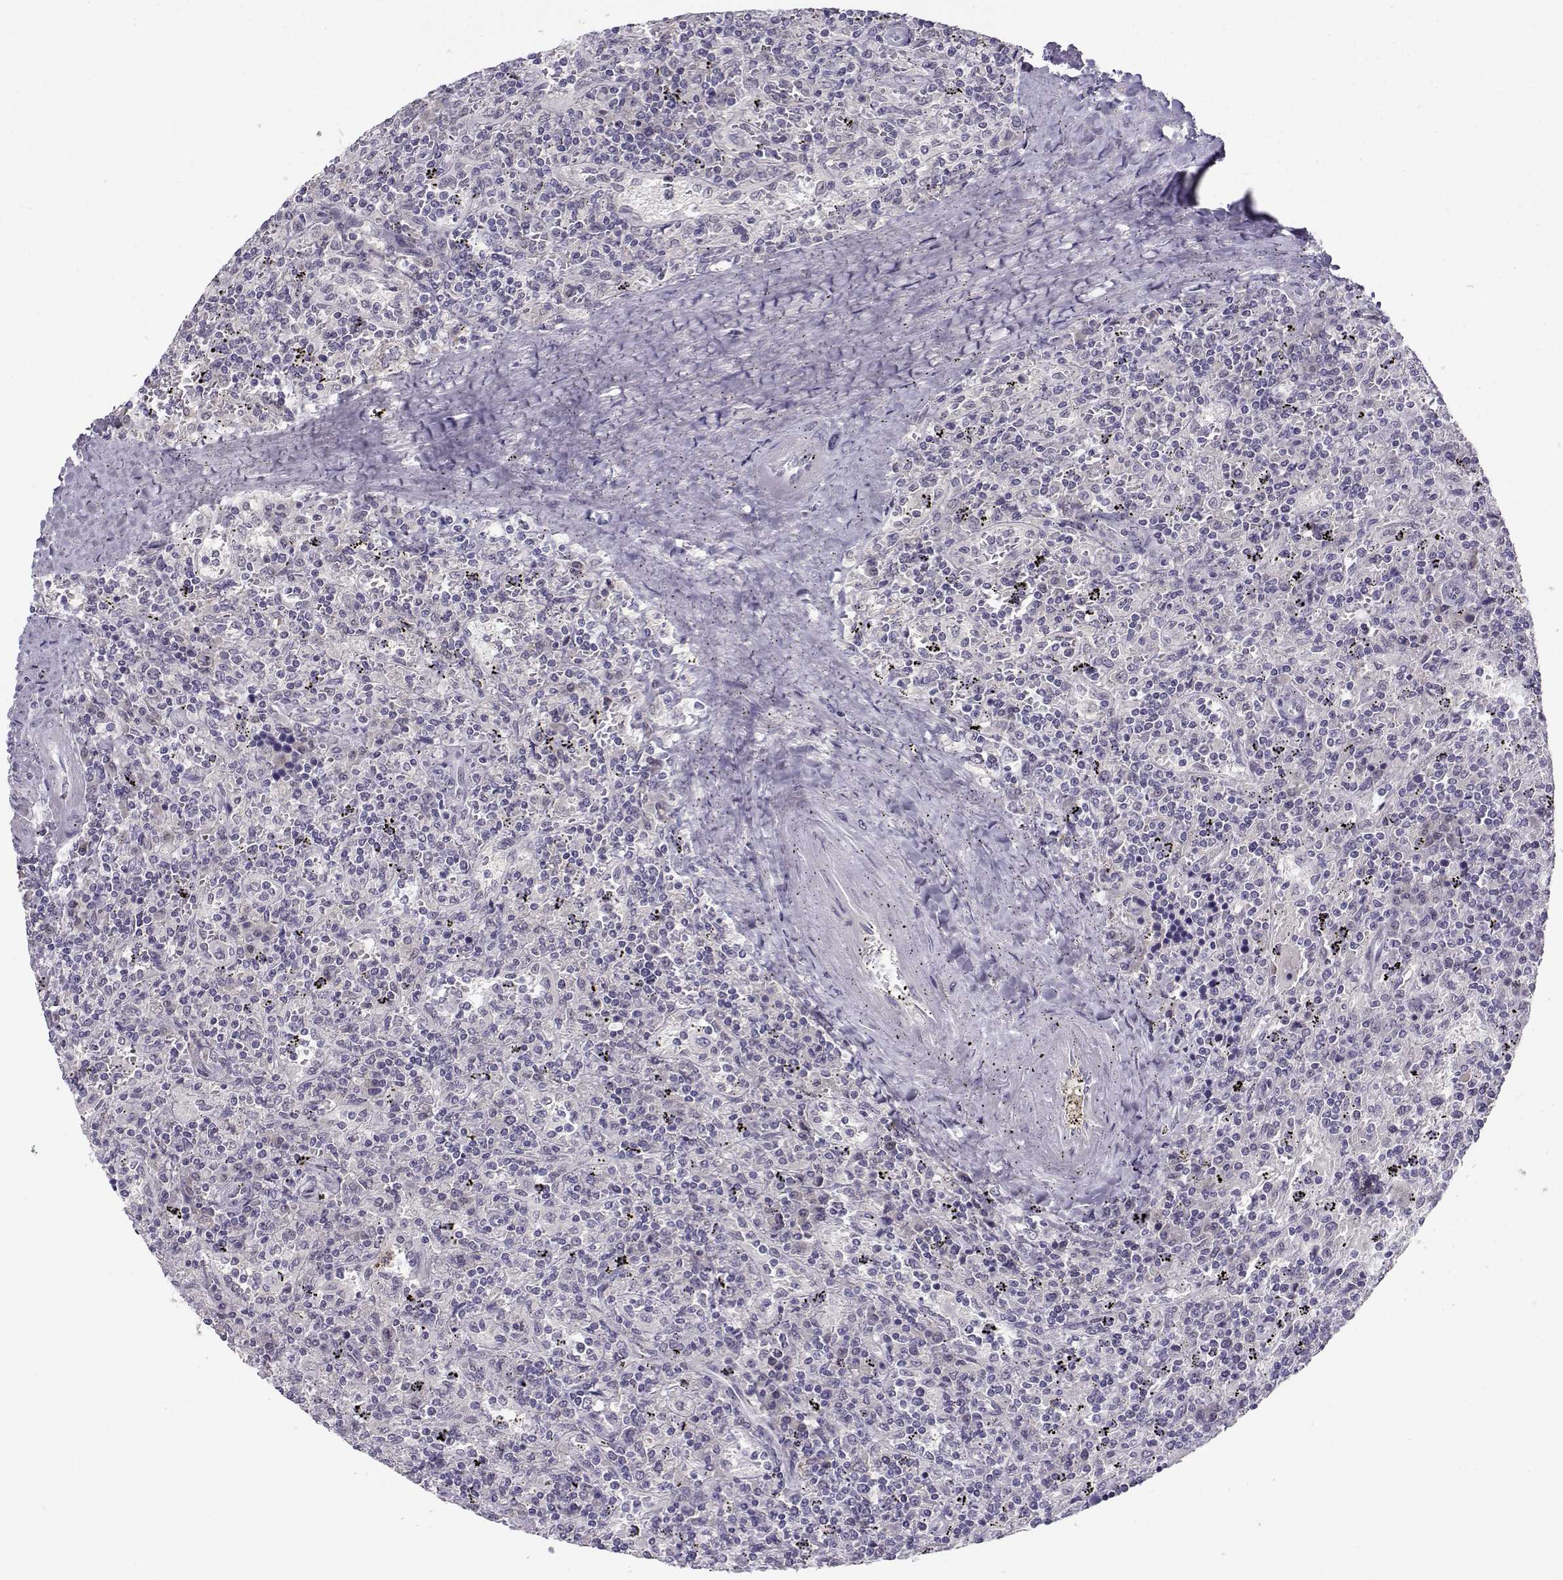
{"staining": {"intensity": "negative", "quantity": "none", "location": "none"}, "tissue": "lymphoma", "cell_type": "Tumor cells", "image_type": "cancer", "snomed": [{"axis": "morphology", "description": "Malignant lymphoma, non-Hodgkin's type, Low grade"}, {"axis": "topography", "description": "Spleen"}], "caption": "Protein analysis of lymphoma shows no significant positivity in tumor cells.", "gene": "C16orf86", "patient": {"sex": "male", "age": 62}}